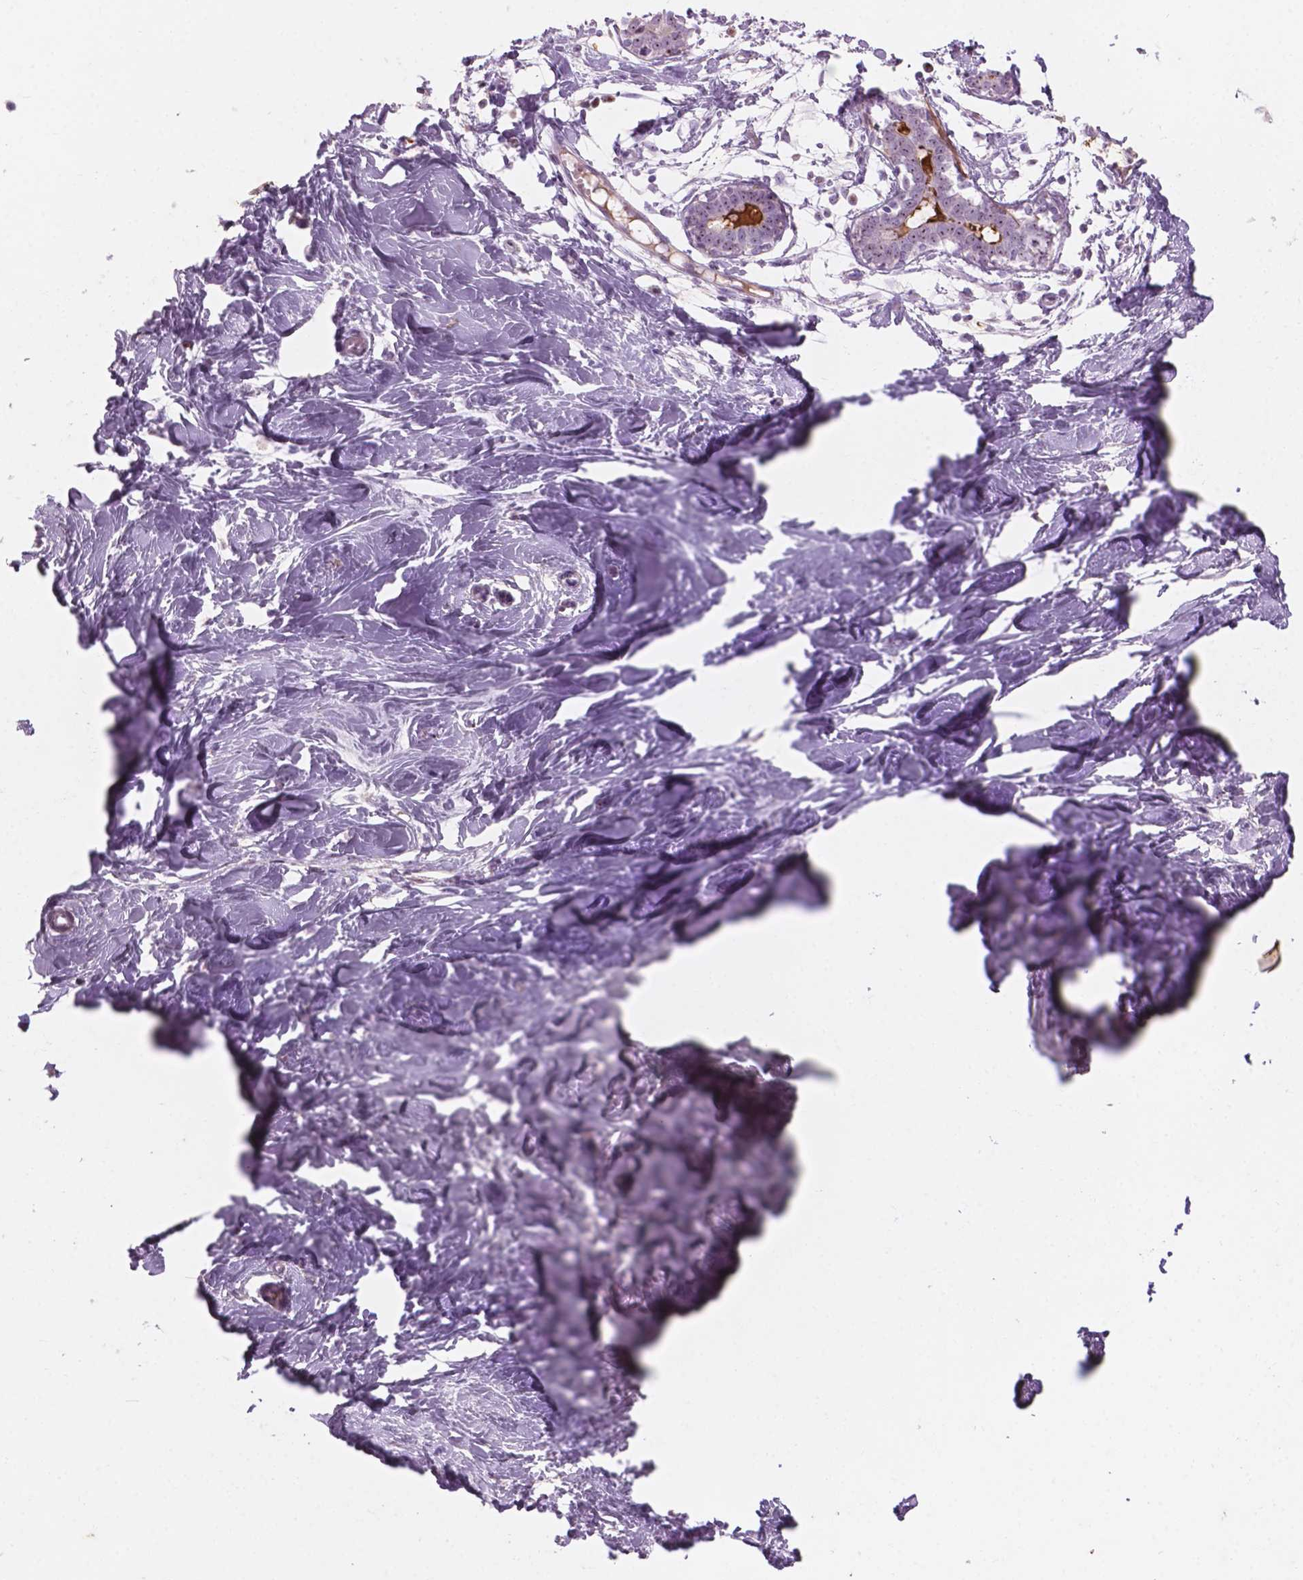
{"staining": {"intensity": "weak", "quantity": "<25%", "location": "nuclear"}, "tissue": "breast", "cell_type": "Adipocytes", "image_type": "normal", "snomed": [{"axis": "morphology", "description": "Normal tissue, NOS"}, {"axis": "topography", "description": "Breast"}], "caption": "Immunohistochemistry (IHC) photomicrograph of normal breast stained for a protein (brown), which reveals no expression in adipocytes.", "gene": "ZNF853", "patient": {"sex": "female", "age": 27}}